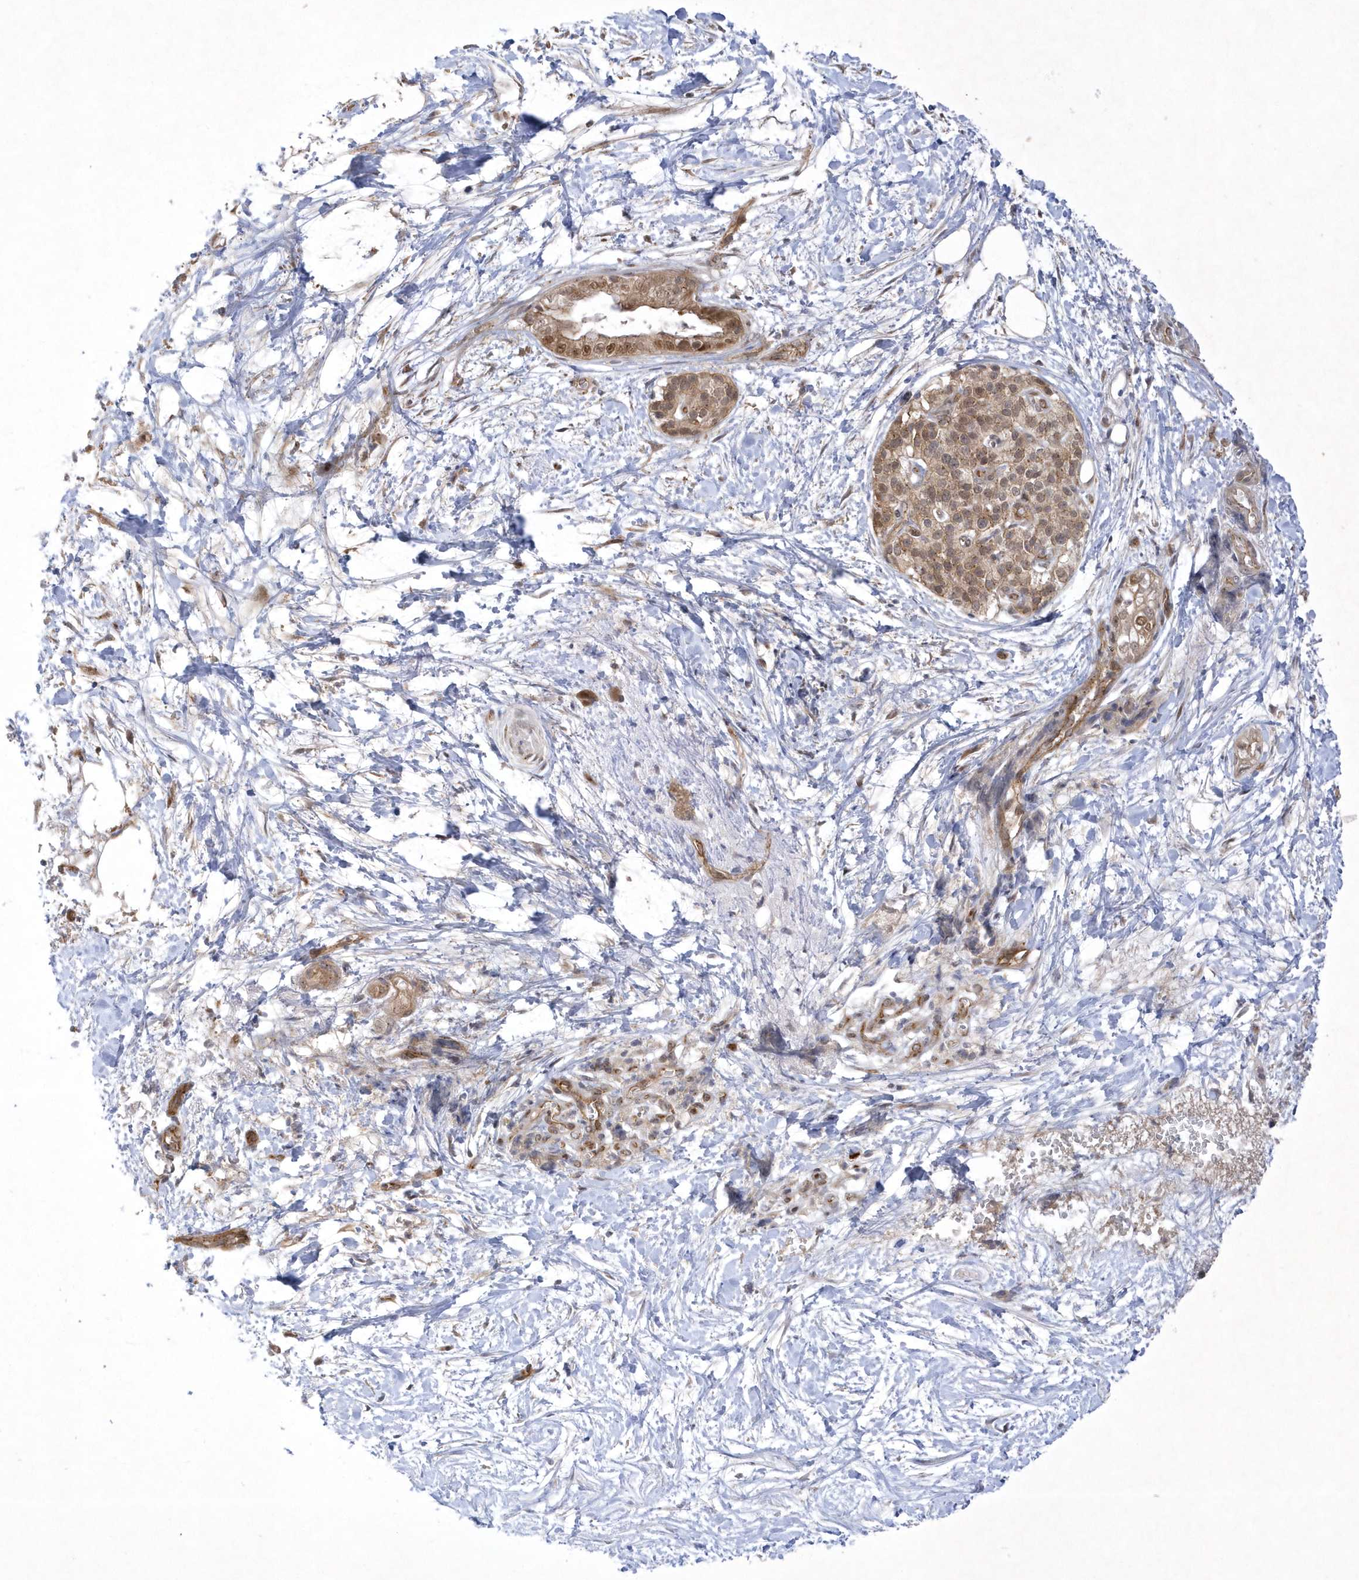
{"staining": {"intensity": "moderate", "quantity": ">75%", "location": "cytoplasmic/membranous,nuclear"}, "tissue": "pancreatic cancer", "cell_type": "Tumor cells", "image_type": "cancer", "snomed": [{"axis": "morphology", "description": "Adenocarcinoma, NOS"}, {"axis": "topography", "description": "Pancreas"}], "caption": "Pancreatic cancer stained for a protein (brown) reveals moderate cytoplasmic/membranous and nuclear positive staining in about >75% of tumor cells.", "gene": "NAF1", "patient": {"sex": "male", "age": 68}}